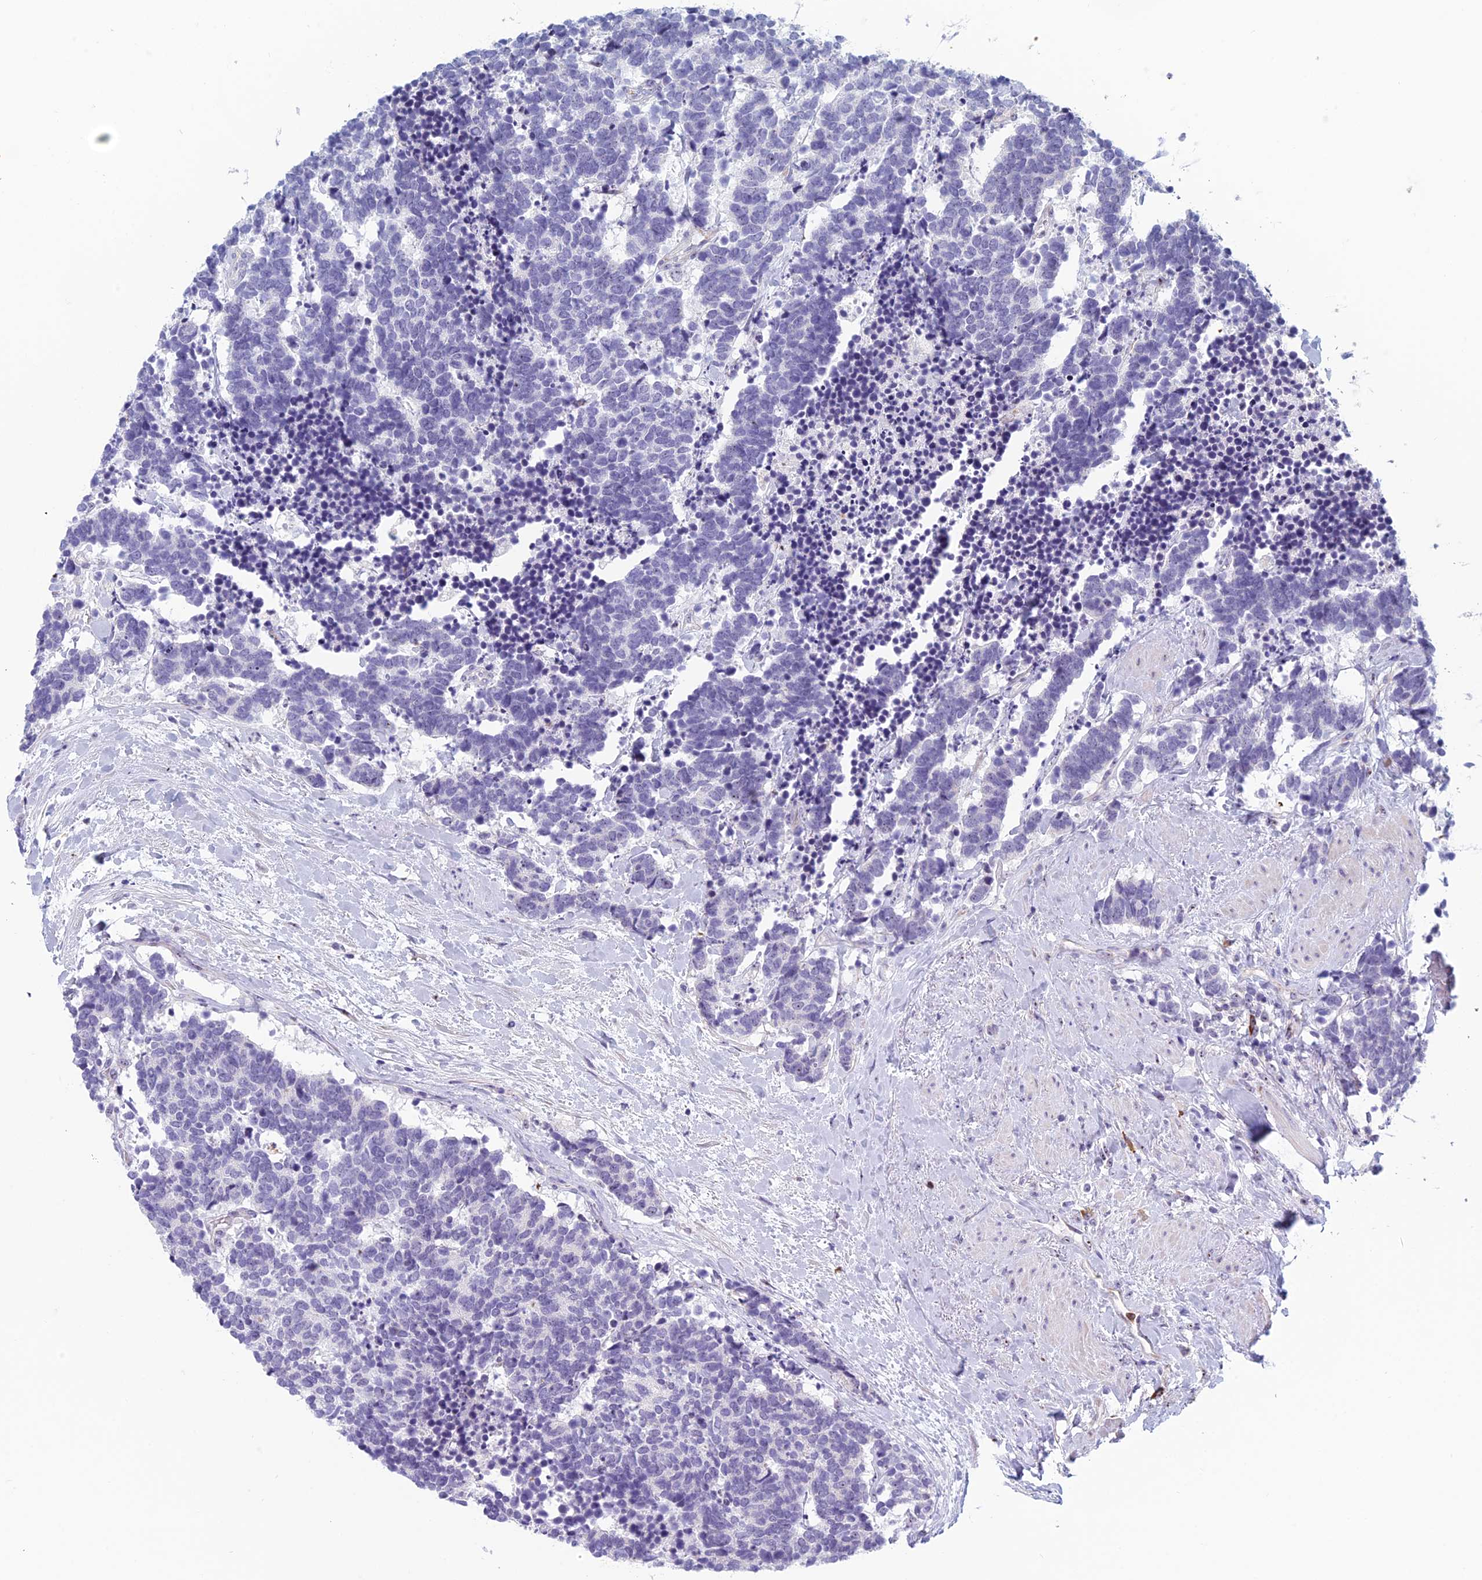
{"staining": {"intensity": "negative", "quantity": "none", "location": "none"}, "tissue": "carcinoid", "cell_type": "Tumor cells", "image_type": "cancer", "snomed": [{"axis": "morphology", "description": "Carcinoma, NOS"}, {"axis": "morphology", "description": "Carcinoid, malignant, NOS"}, {"axis": "topography", "description": "Prostate"}], "caption": "This histopathology image is of carcinoma stained with immunohistochemistry to label a protein in brown with the nuclei are counter-stained blue. There is no positivity in tumor cells.", "gene": "NOC2L", "patient": {"sex": "male", "age": 57}}